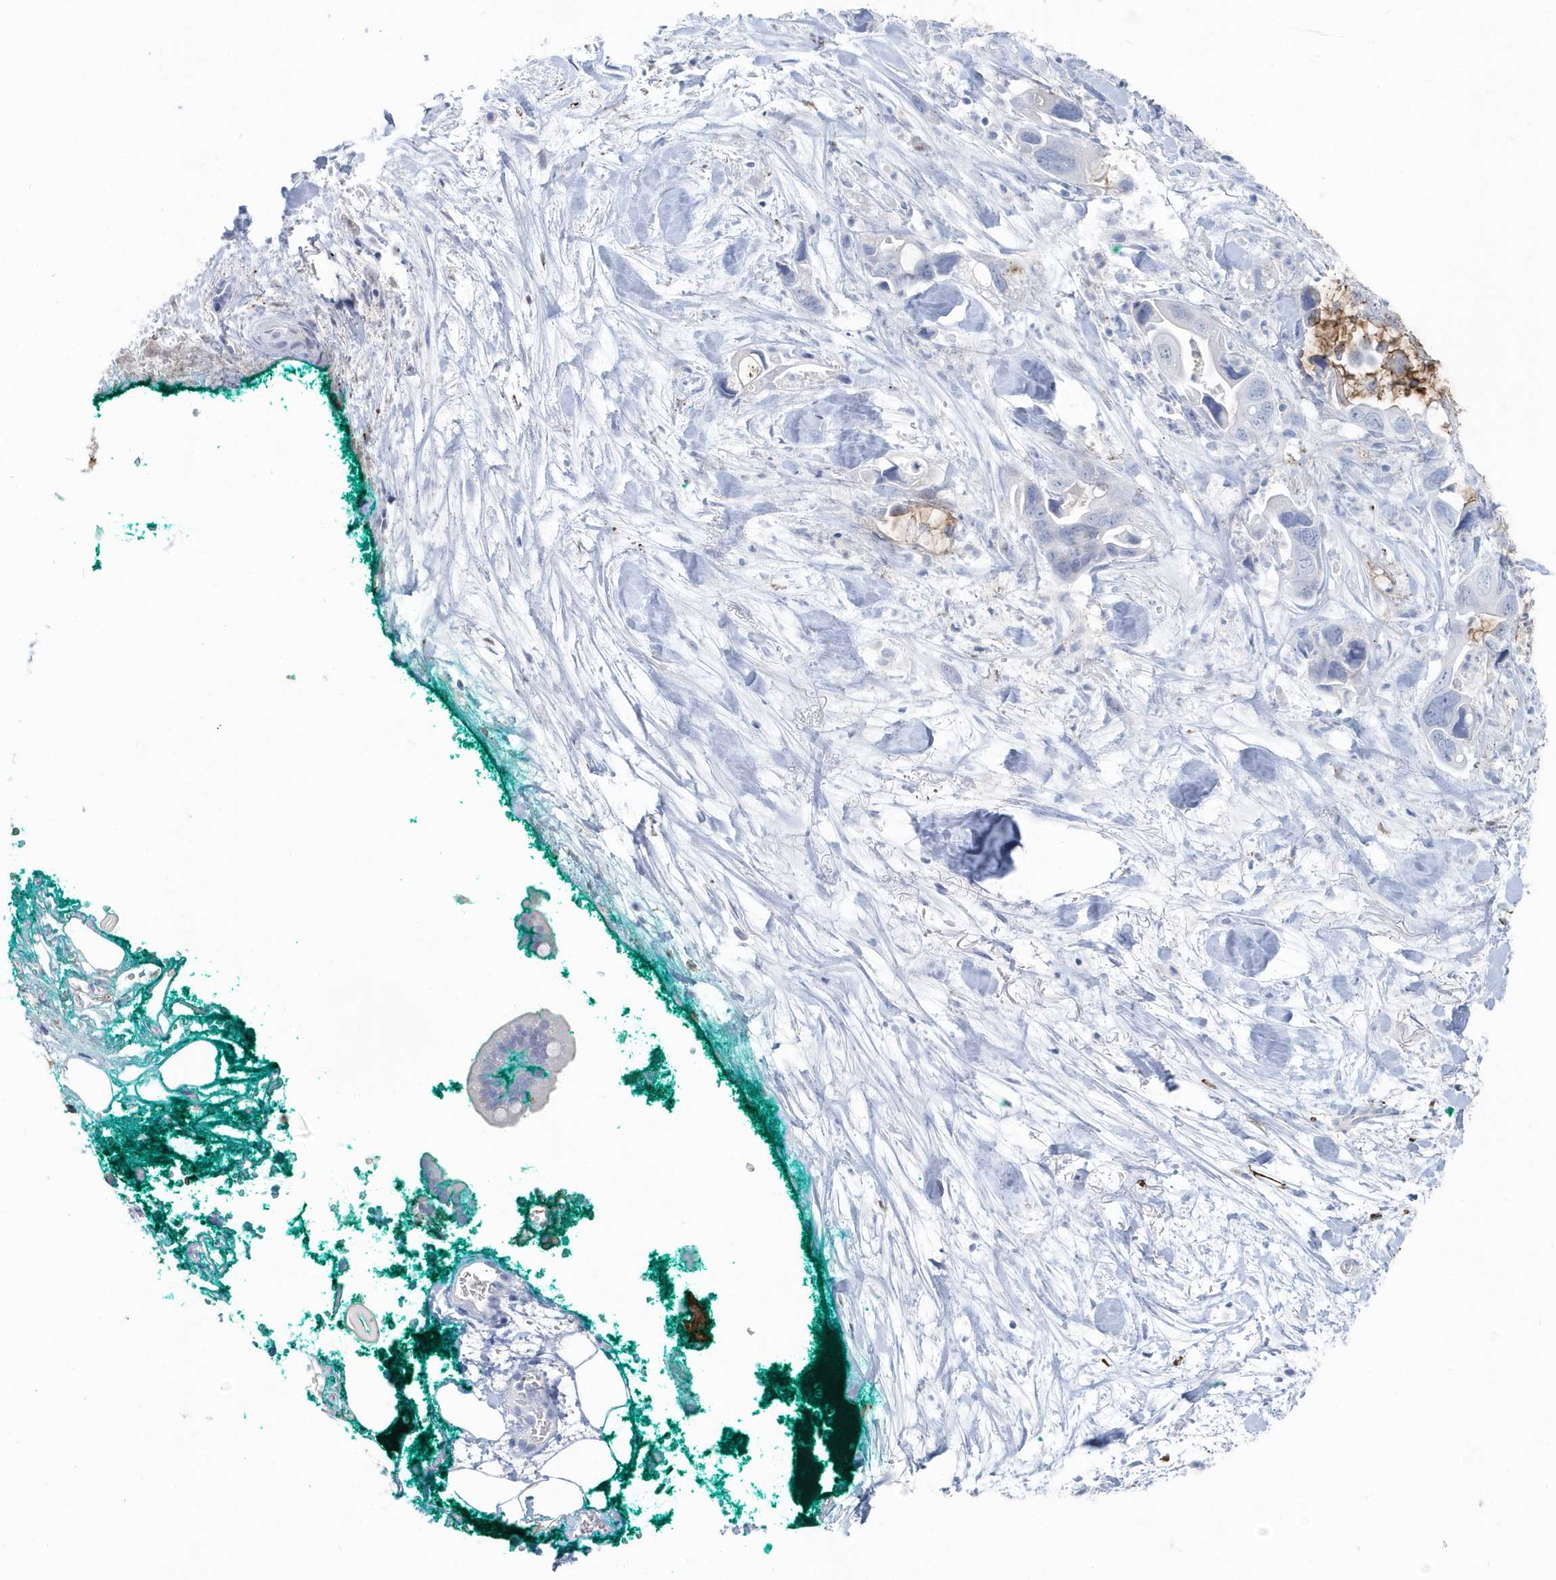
{"staining": {"intensity": "negative", "quantity": "none", "location": "none"}, "tissue": "pancreatic cancer", "cell_type": "Tumor cells", "image_type": "cancer", "snomed": [{"axis": "morphology", "description": "Adenocarcinoma, NOS"}, {"axis": "topography", "description": "Pancreas"}], "caption": "Immunohistochemical staining of adenocarcinoma (pancreatic) displays no significant staining in tumor cells. (Stains: DAB immunohistochemistry (IHC) with hematoxylin counter stain, Microscopy: brightfield microscopy at high magnification).", "gene": "JCHAIN", "patient": {"sex": "female", "age": 72}}